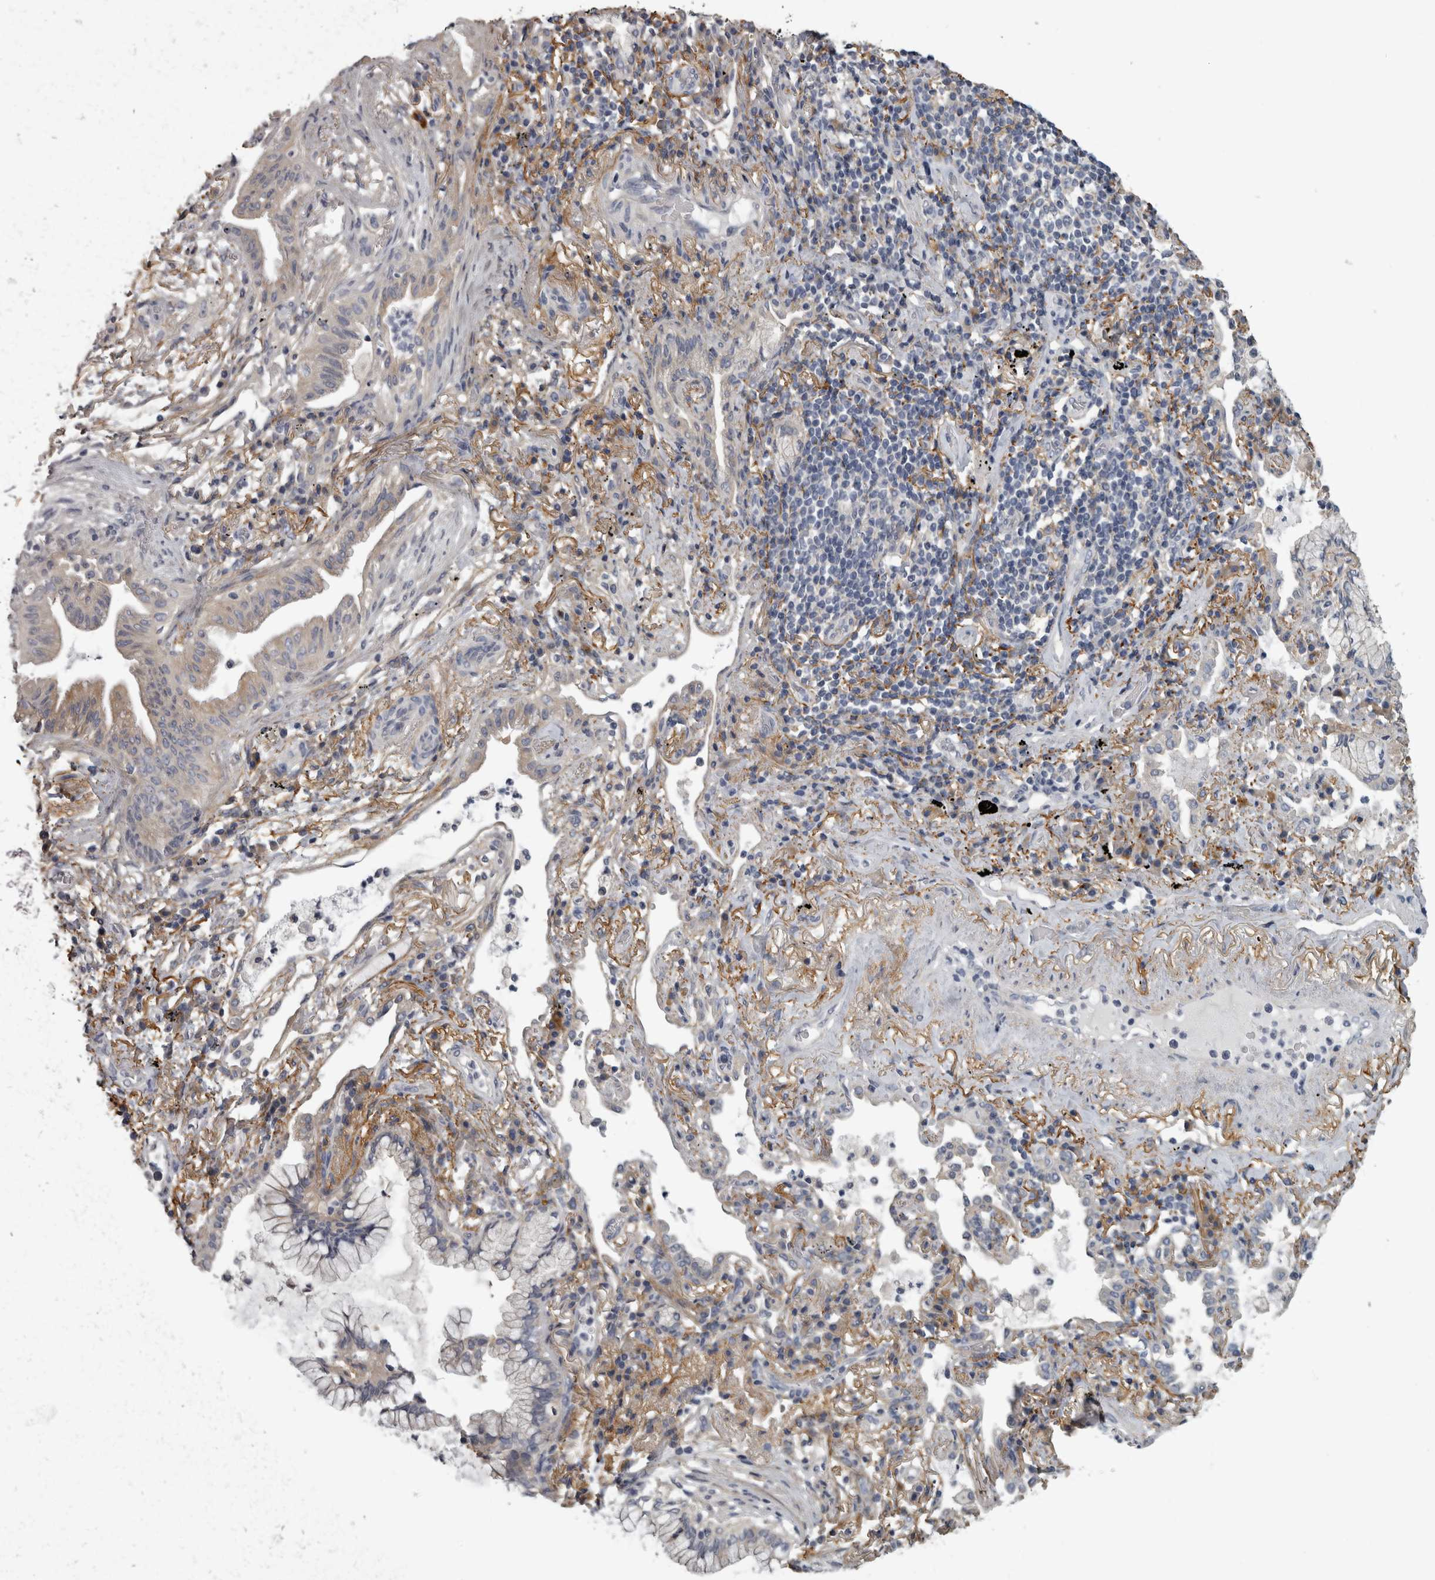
{"staining": {"intensity": "weak", "quantity": "<25%", "location": "cytoplasmic/membranous"}, "tissue": "lung cancer", "cell_type": "Tumor cells", "image_type": "cancer", "snomed": [{"axis": "morphology", "description": "Adenocarcinoma, NOS"}, {"axis": "topography", "description": "Lung"}], "caption": "Immunohistochemistry photomicrograph of neoplastic tissue: adenocarcinoma (lung) stained with DAB (3,3'-diaminobenzidine) shows no significant protein expression in tumor cells.", "gene": "EFEMP2", "patient": {"sex": "female", "age": 70}}